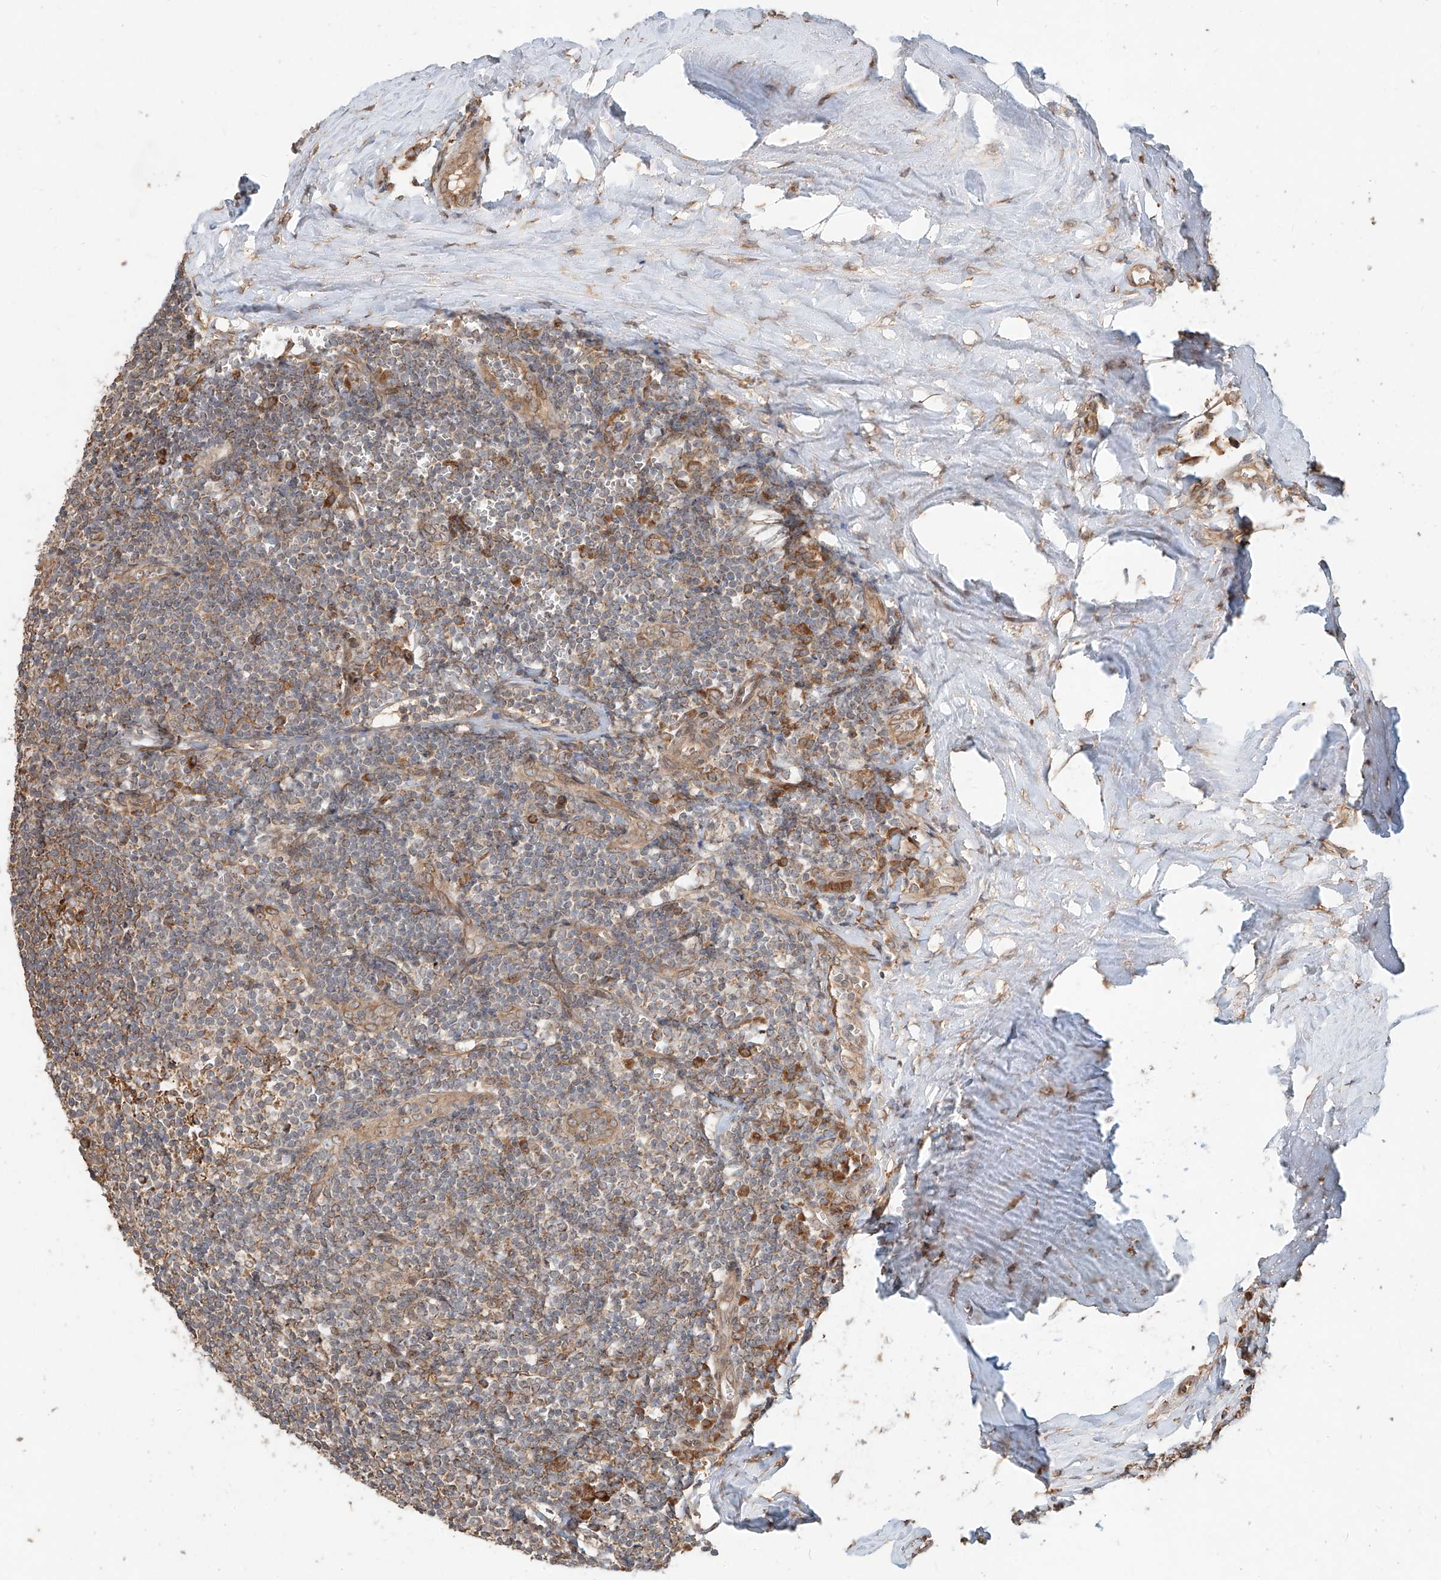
{"staining": {"intensity": "moderate", "quantity": "25%-75%", "location": "cytoplasmic/membranous"}, "tissue": "tonsil", "cell_type": "Germinal center cells", "image_type": "normal", "snomed": [{"axis": "morphology", "description": "Normal tissue, NOS"}, {"axis": "topography", "description": "Tonsil"}], "caption": "Protein expression analysis of normal tonsil displays moderate cytoplasmic/membranous staining in approximately 25%-75% of germinal center cells.", "gene": "STX19", "patient": {"sex": "male", "age": 27}}